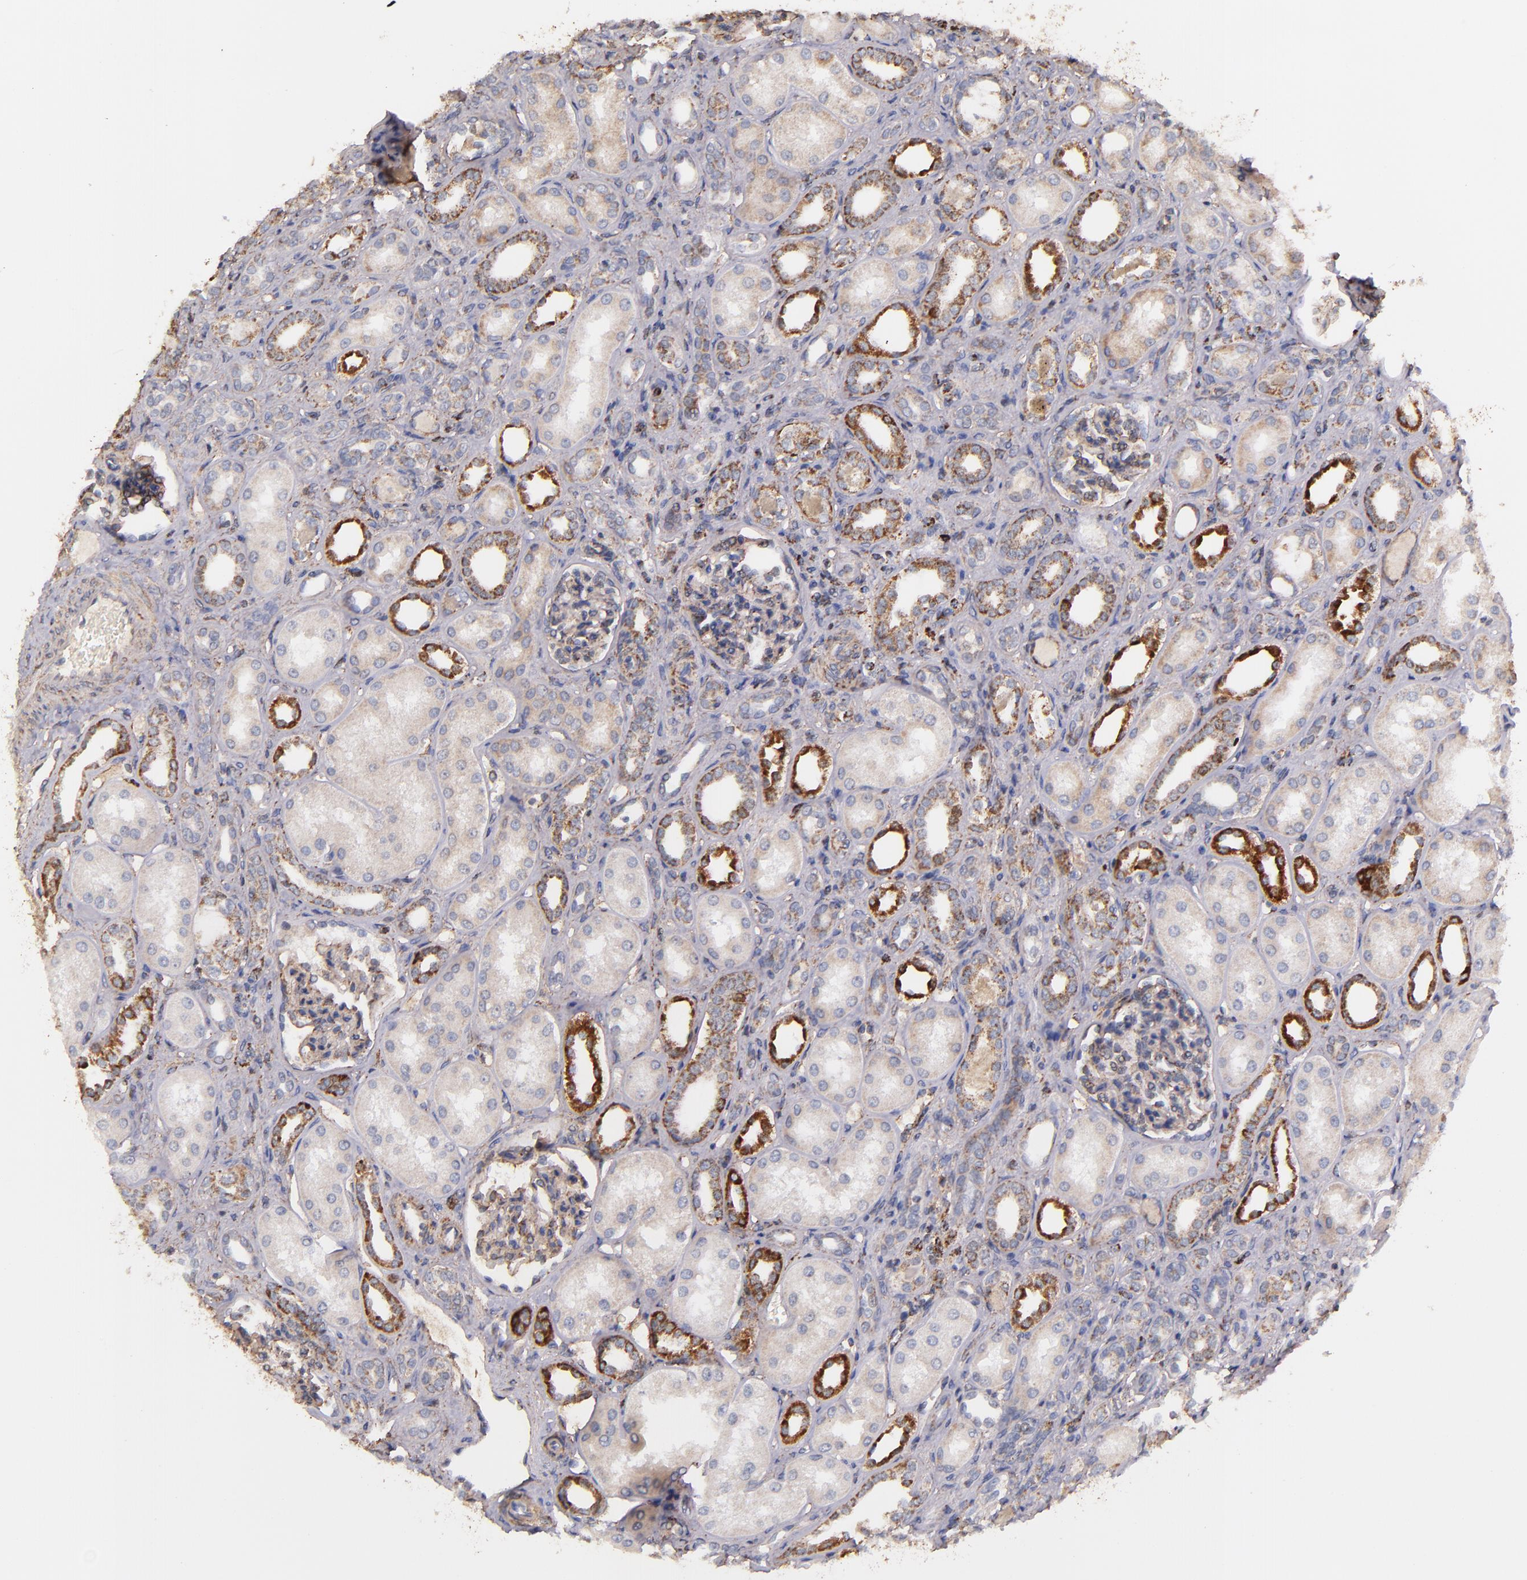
{"staining": {"intensity": "moderate", "quantity": "<25%", "location": "cytoplasmic/membranous"}, "tissue": "kidney", "cell_type": "Cells in glomeruli", "image_type": "normal", "snomed": [{"axis": "morphology", "description": "Normal tissue, NOS"}, {"axis": "topography", "description": "Kidney"}], "caption": "Kidney was stained to show a protein in brown. There is low levels of moderate cytoplasmic/membranous staining in approximately <25% of cells in glomeruli. Ihc stains the protein of interest in brown and the nuclei are stained blue.", "gene": "IDH3G", "patient": {"sex": "male", "age": 7}}